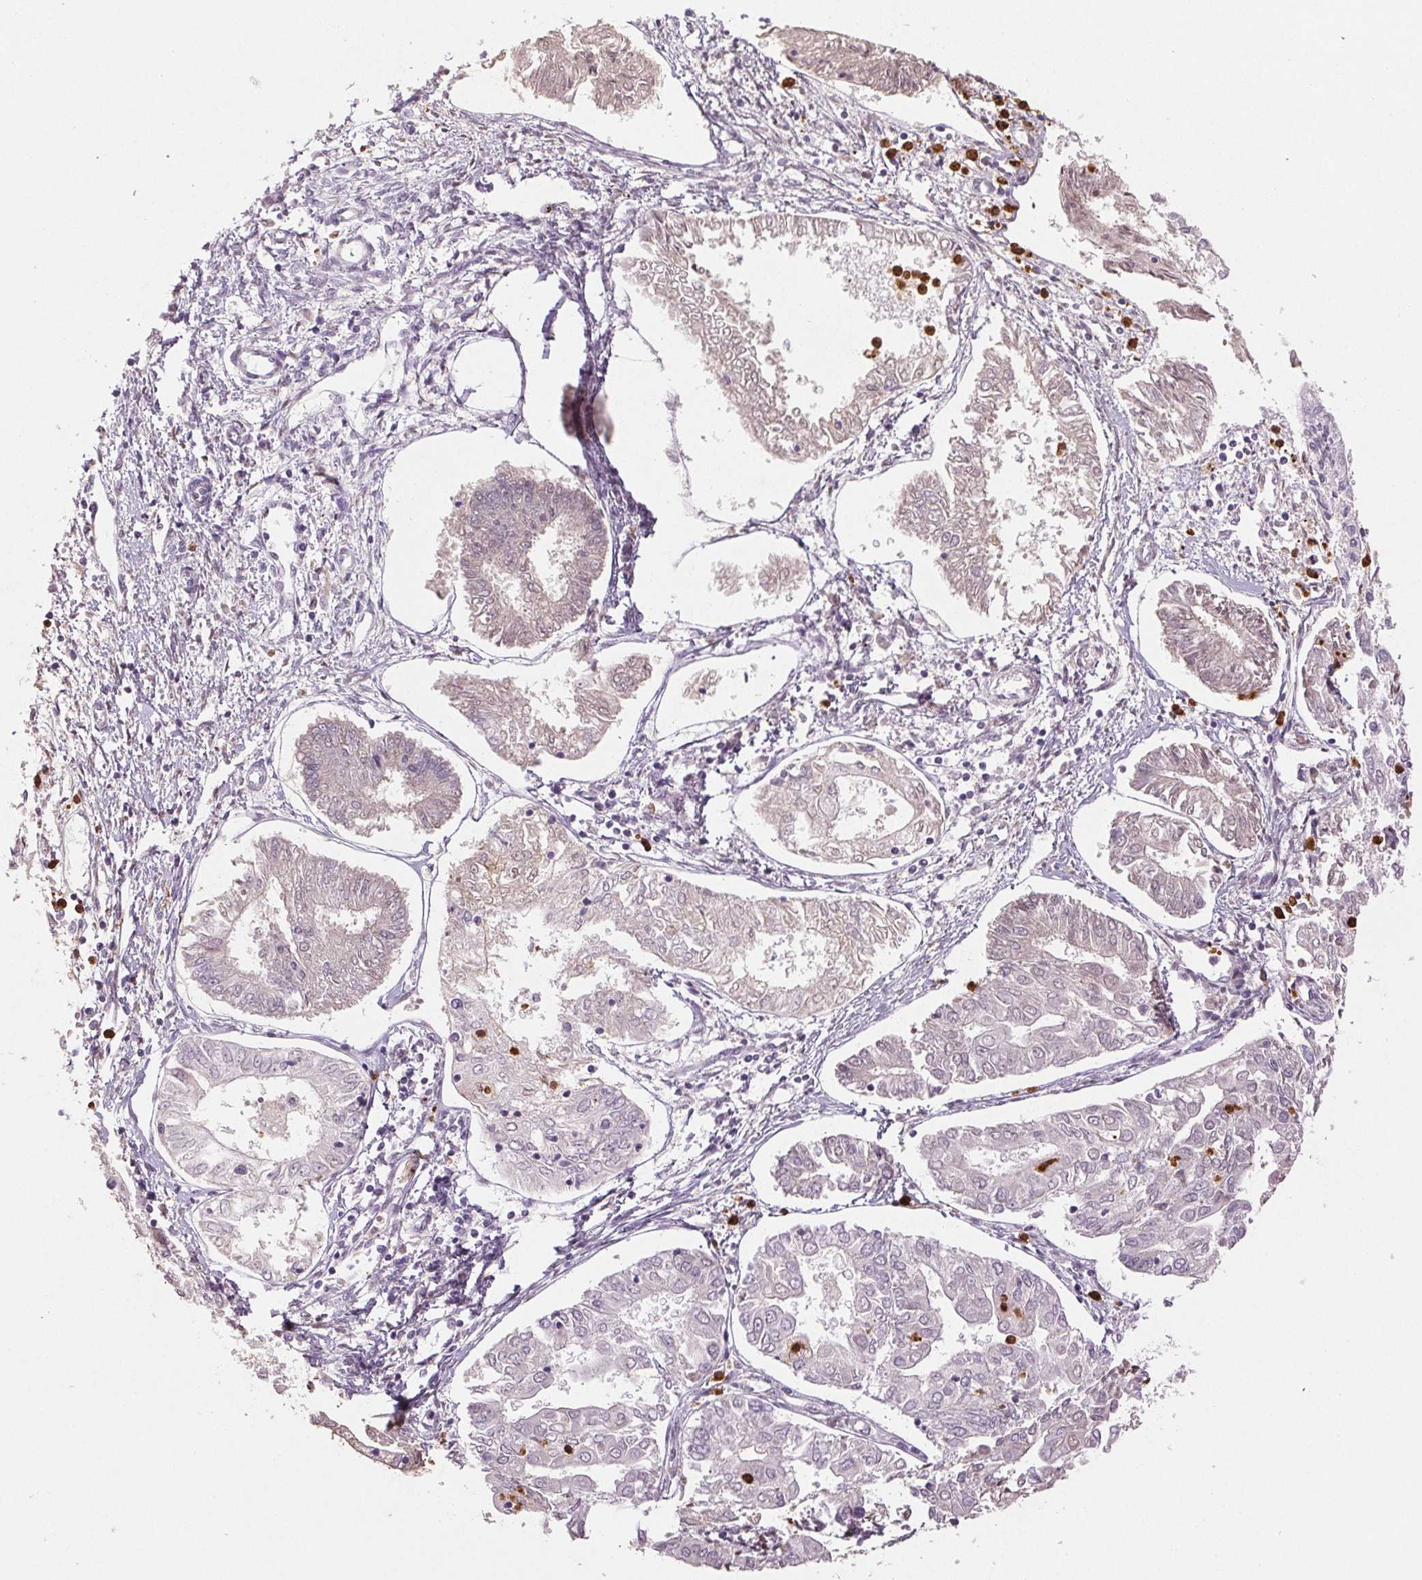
{"staining": {"intensity": "negative", "quantity": "none", "location": "none"}, "tissue": "endometrial cancer", "cell_type": "Tumor cells", "image_type": "cancer", "snomed": [{"axis": "morphology", "description": "Adenocarcinoma, NOS"}, {"axis": "topography", "description": "Endometrium"}], "caption": "IHC of endometrial cancer (adenocarcinoma) displays no positivity in tumor cells.", "gene": "LTF", "patient": {"sex": "female", "age": 68}}